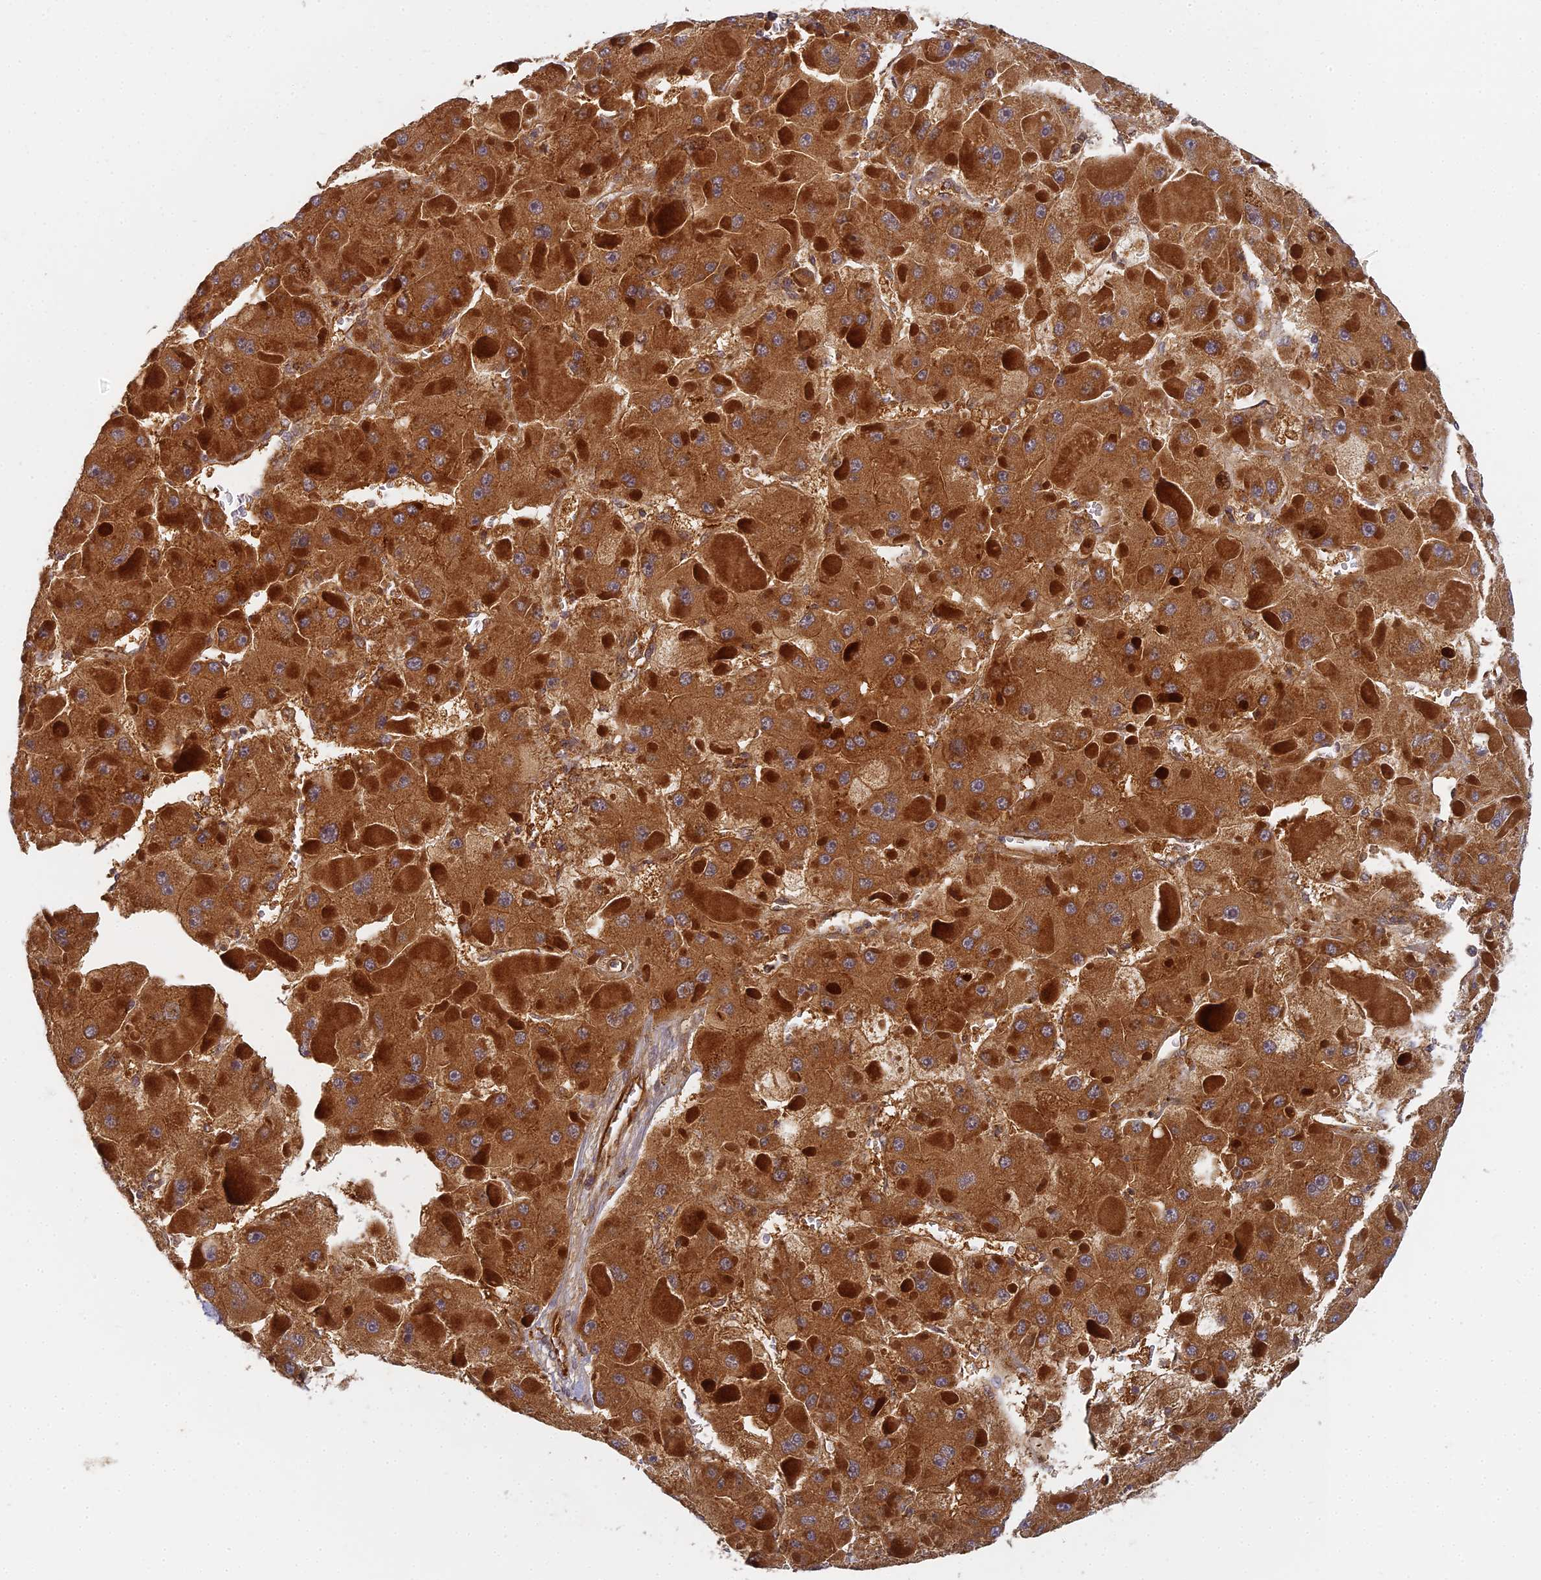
{"staining": {"intensity": "strong", "quantity": ">75%", "location": "cytoplasmic/membranous"}, "tissue": "liver cancer", "cell_type": "Tumor cells", "image_type": "cancer", "snomed": [{"axis": "morphology", "description": "Carcinoma, Hepatocellular, NOS"}, {"axis": "topography", "description": "Liver"}], "caption": "Protein expression analysis of hepatocellular carcinoma (liver) reveals strong cytoplasmic/membranous positivity in about >75% of tumor cells. The staining is performed using DAB (3,3'-diaminobenzidine) brown chromogen to label protein expression. The nuclei are counter-stained blue using hematoxylin.", "gene": "INO80D", "patient": {"sex": "female", "age": 73}}